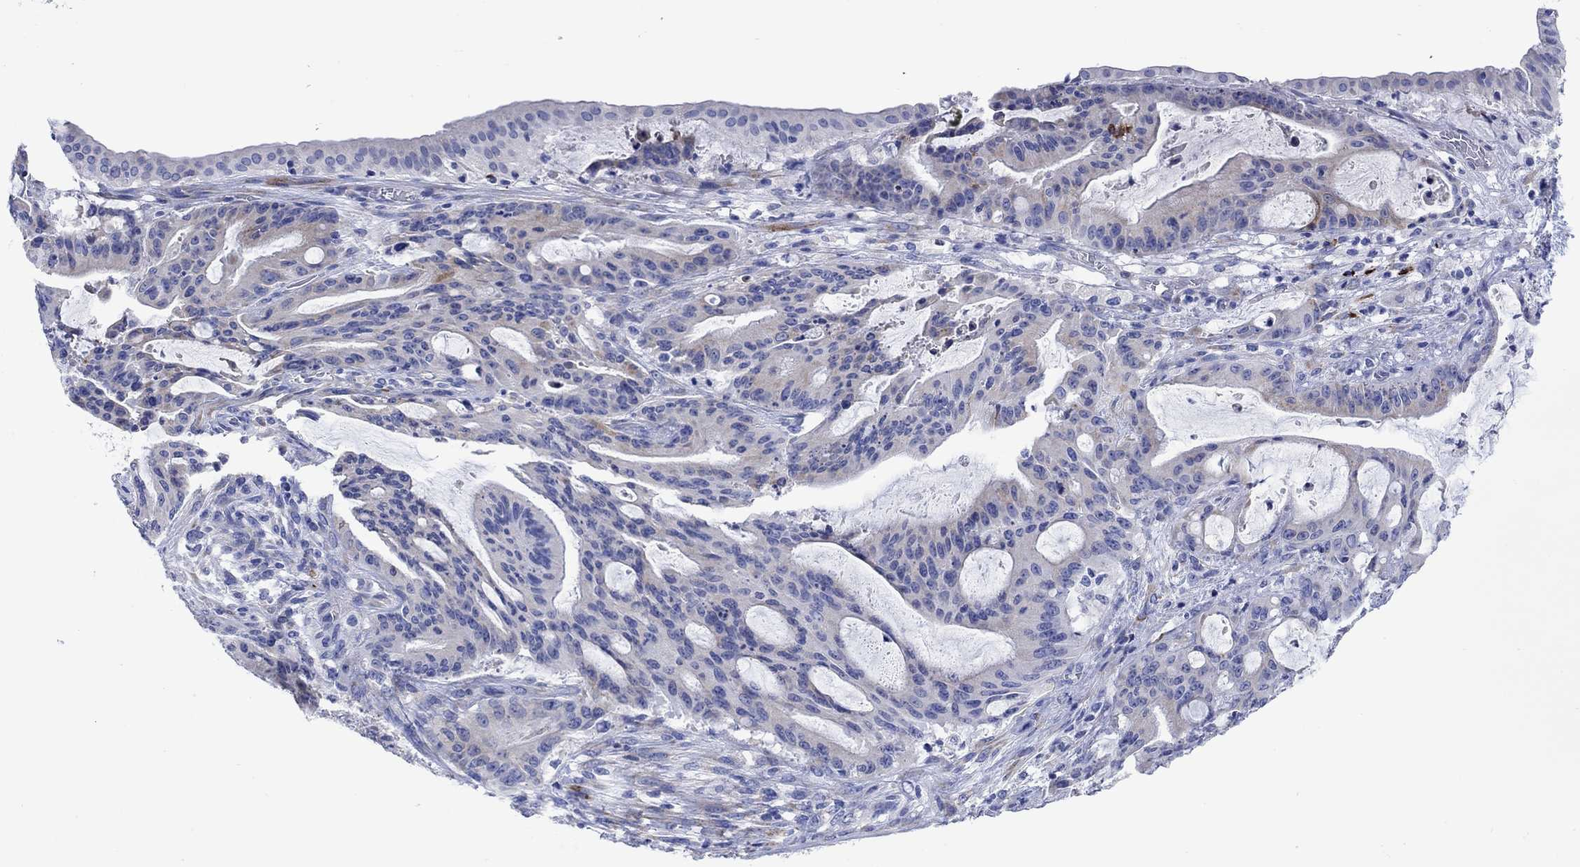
{"staining": {"intensity": "moderate", "quantity": "<25%", "location": "cytoplasmic/membranous"}, "tissue": "liver cancer", "cell_type": "Tumor cells", "image_type": "cancer", "snomed": [{"axis": "morphology", "description": "Cholangiocarcinoma"}, {"axis": "topography", "description": "Liver"}], "caption": "Protein positivity by IHC demonstrates moderate cytoplasmic/membranous staining in approximately <25% of tumor cells in liver cancer (cholangiocarcinoma). (DAB (3,3'-diaminobenzidine) IHC, brown staining for protein, blue staining for nuclei).", "gene": "P2RY6", "patient": {"sex": "female", "age": 73}}